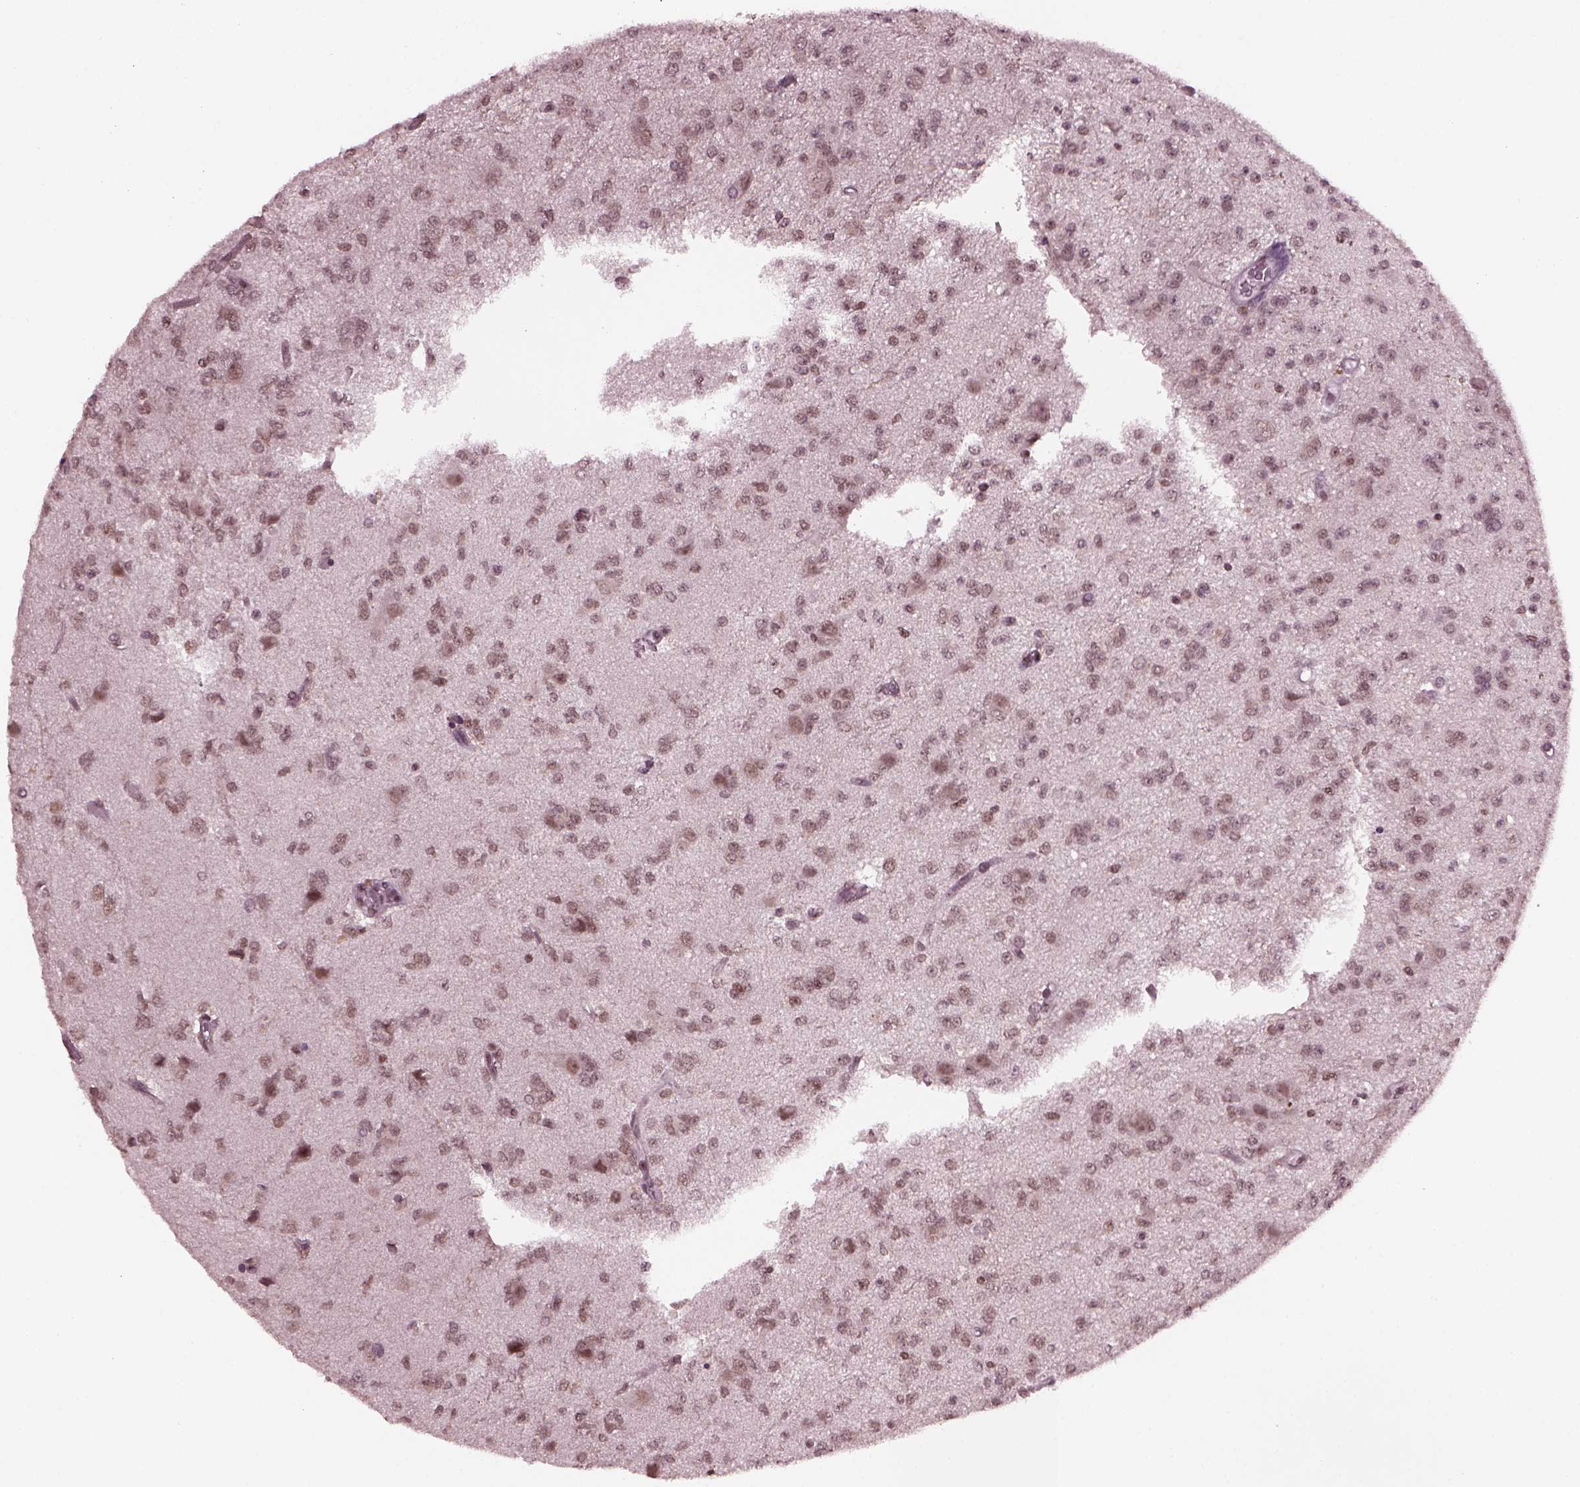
{"staining": {"intensity": "weak", "quantity": "<25%", "location": "nuclear"}, "tissue": "glioma", "cell_type": "Tumor cells", "image_type": "cancer", "snomed": [{"axis": "morphology", "description": "Glioma, malignant, Low grade"}, {"axis": "topography", "description": "Brain"}], "caption": "A histopathology image of glioma stained for a protein displays no brown staining in tumor cells.", "gene": "RUVBL2", "patient": {"sex": "male", "age": 27}}